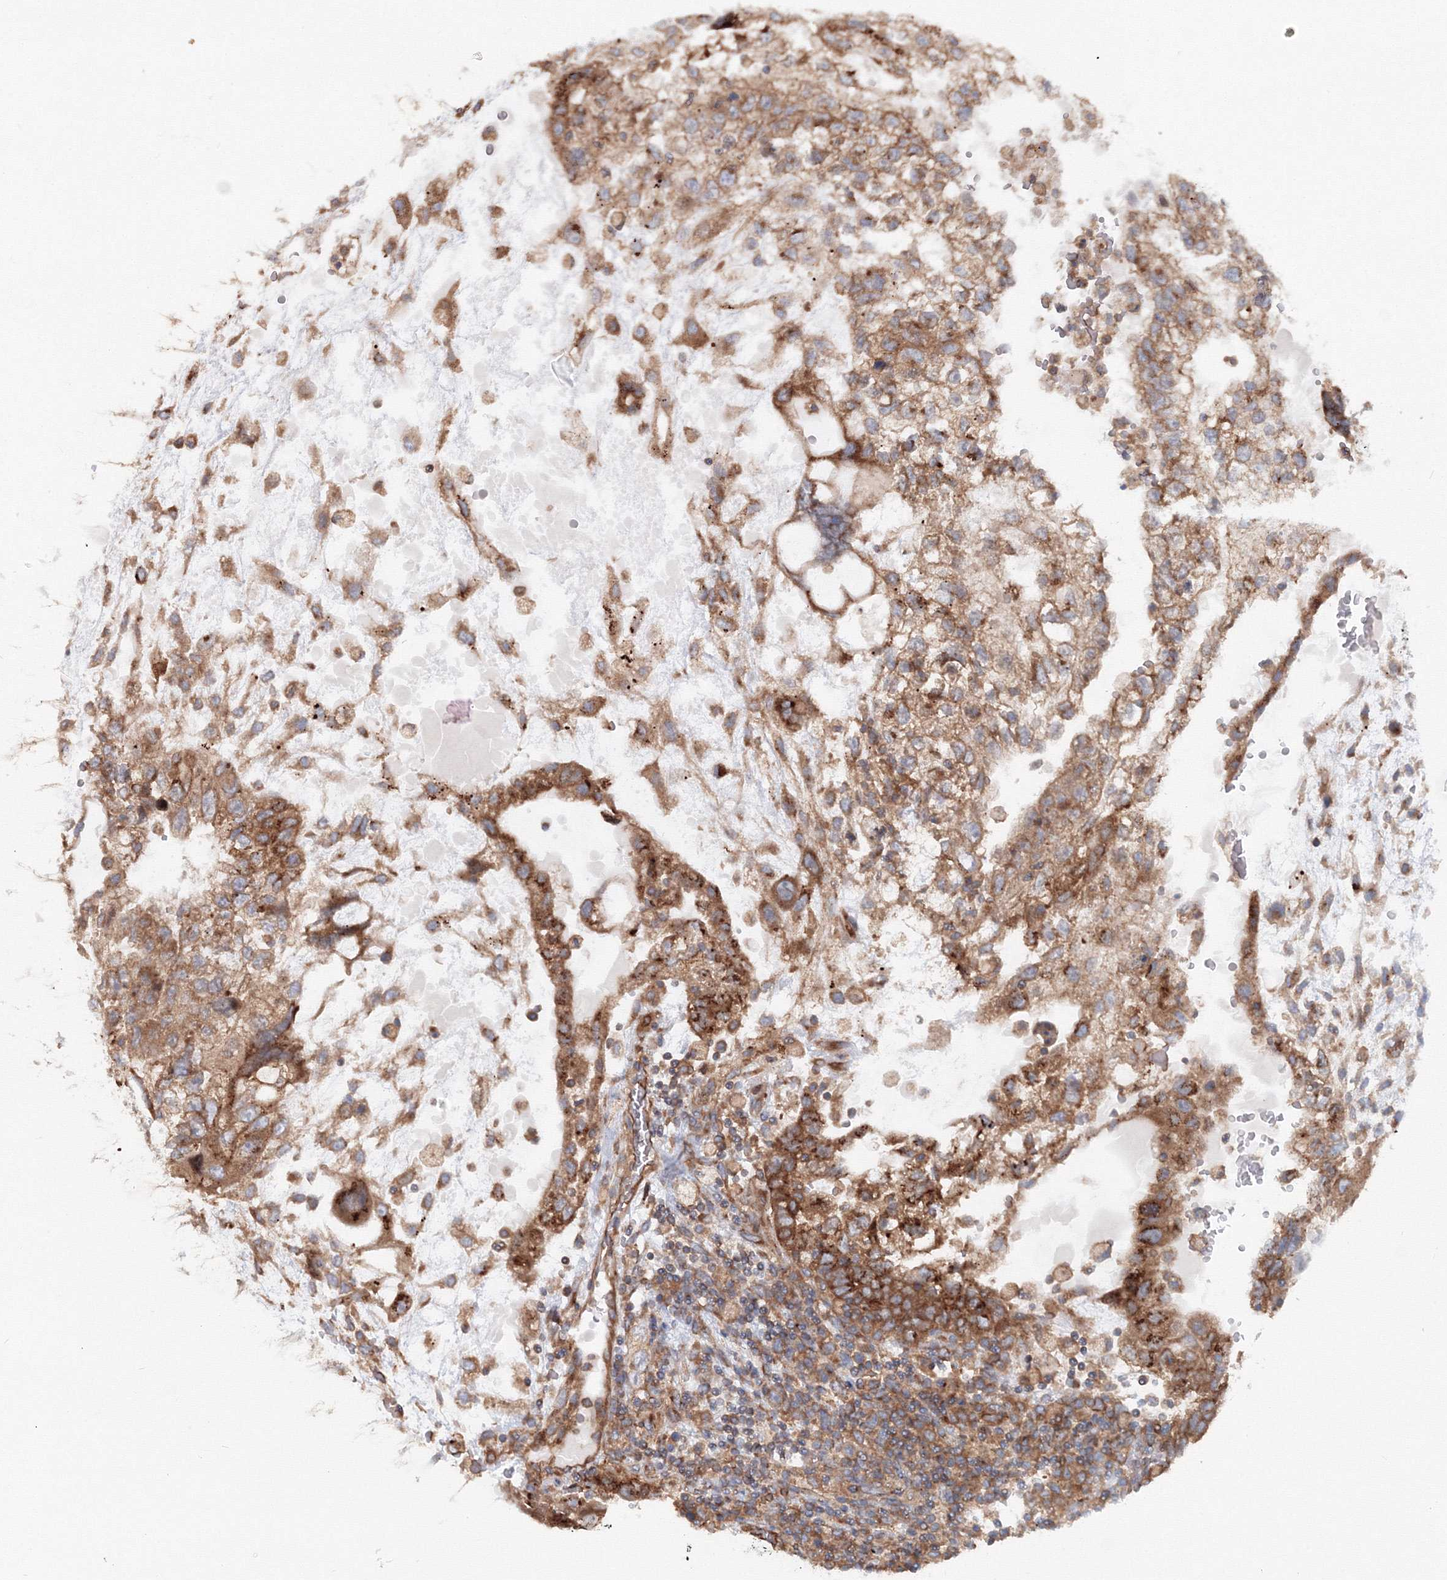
{"staining": {"intensity": "moderate", "quantity": ">75%", "location": "cytoplasmic/membranous"}, "tissue": "testis cancer", "cell_type": "Tumor cells", "image_type": "cancer", "snomed": [{"axis": "morphology", "description": "Carcinoma, Embryonal, NOS"}, {"axis": "topography", "description": "Testis"}], "caption": "Immunohistochemistry (IHC) image of neoplastic tissue: testis embryonal carcinoma stained using immunohistochemistry displays medium levels of moderate protein expression localized specifically in the cytoplasmic/membranous of tumor cells, appearing as a cytoplasmic/membranous brown color.", "gene": "EXOC1", "patient": {"sex": "male", "age": 36}}